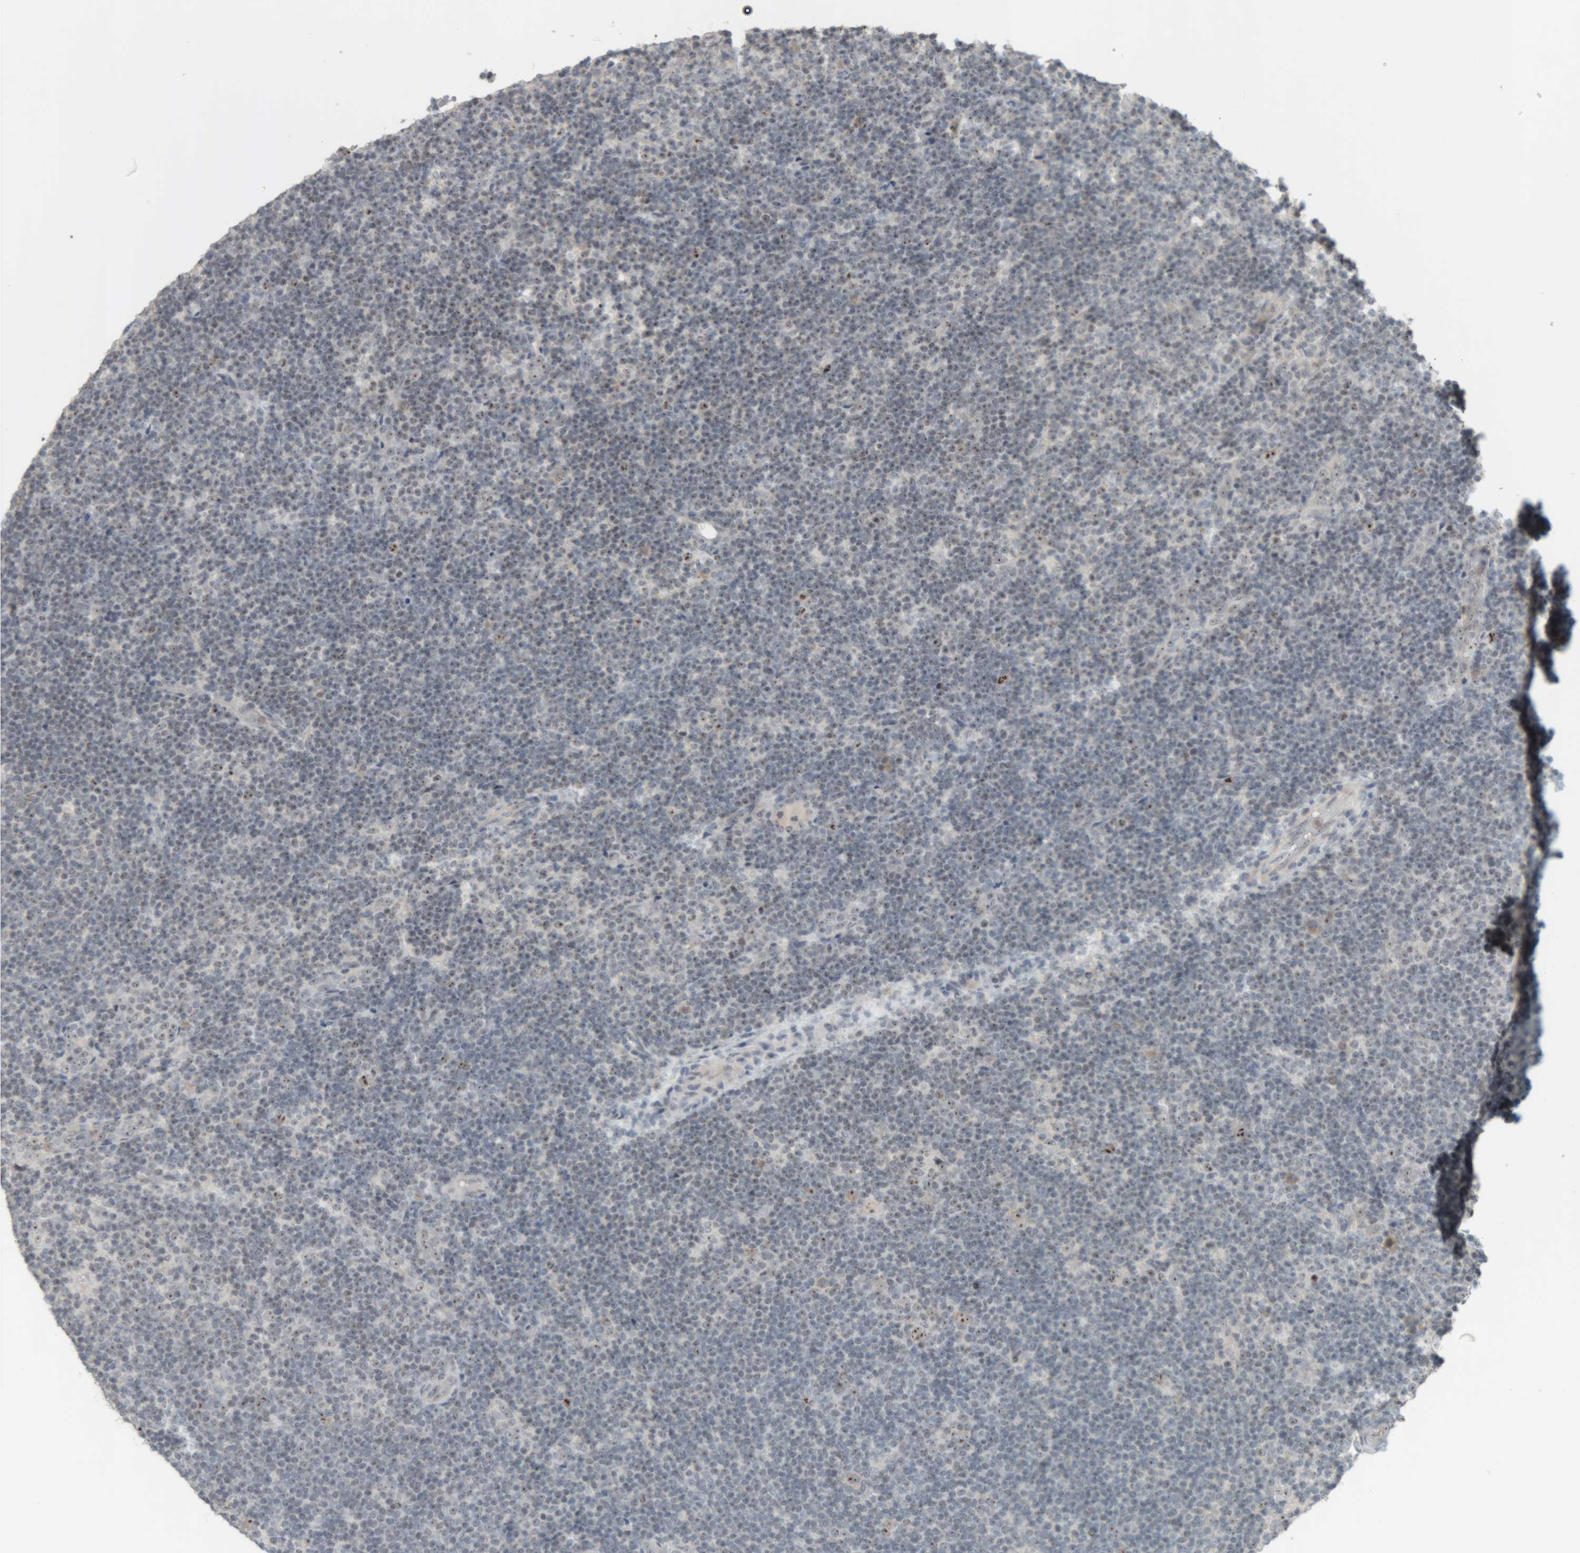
{"staining": {"intensity": "moderate", "quantity": ">75%", "location": "nuclear"}, "tissue": "lymphoma", "cell_type": "Tumor cells", "image_type": "cancer", "snomed": [{"axis": "morphology", "description": "Hodgkin's disease, NOS"}, {"axis": "topography", "description": "Lymph node"}], "caption": "Hodgkin's disease stained with a brown dye exhibits moderate nuclear positive positivity in approximately >75% of tumor cells.", "gene": "RPF1", "patient": {"sex": "female", "age": 57}}